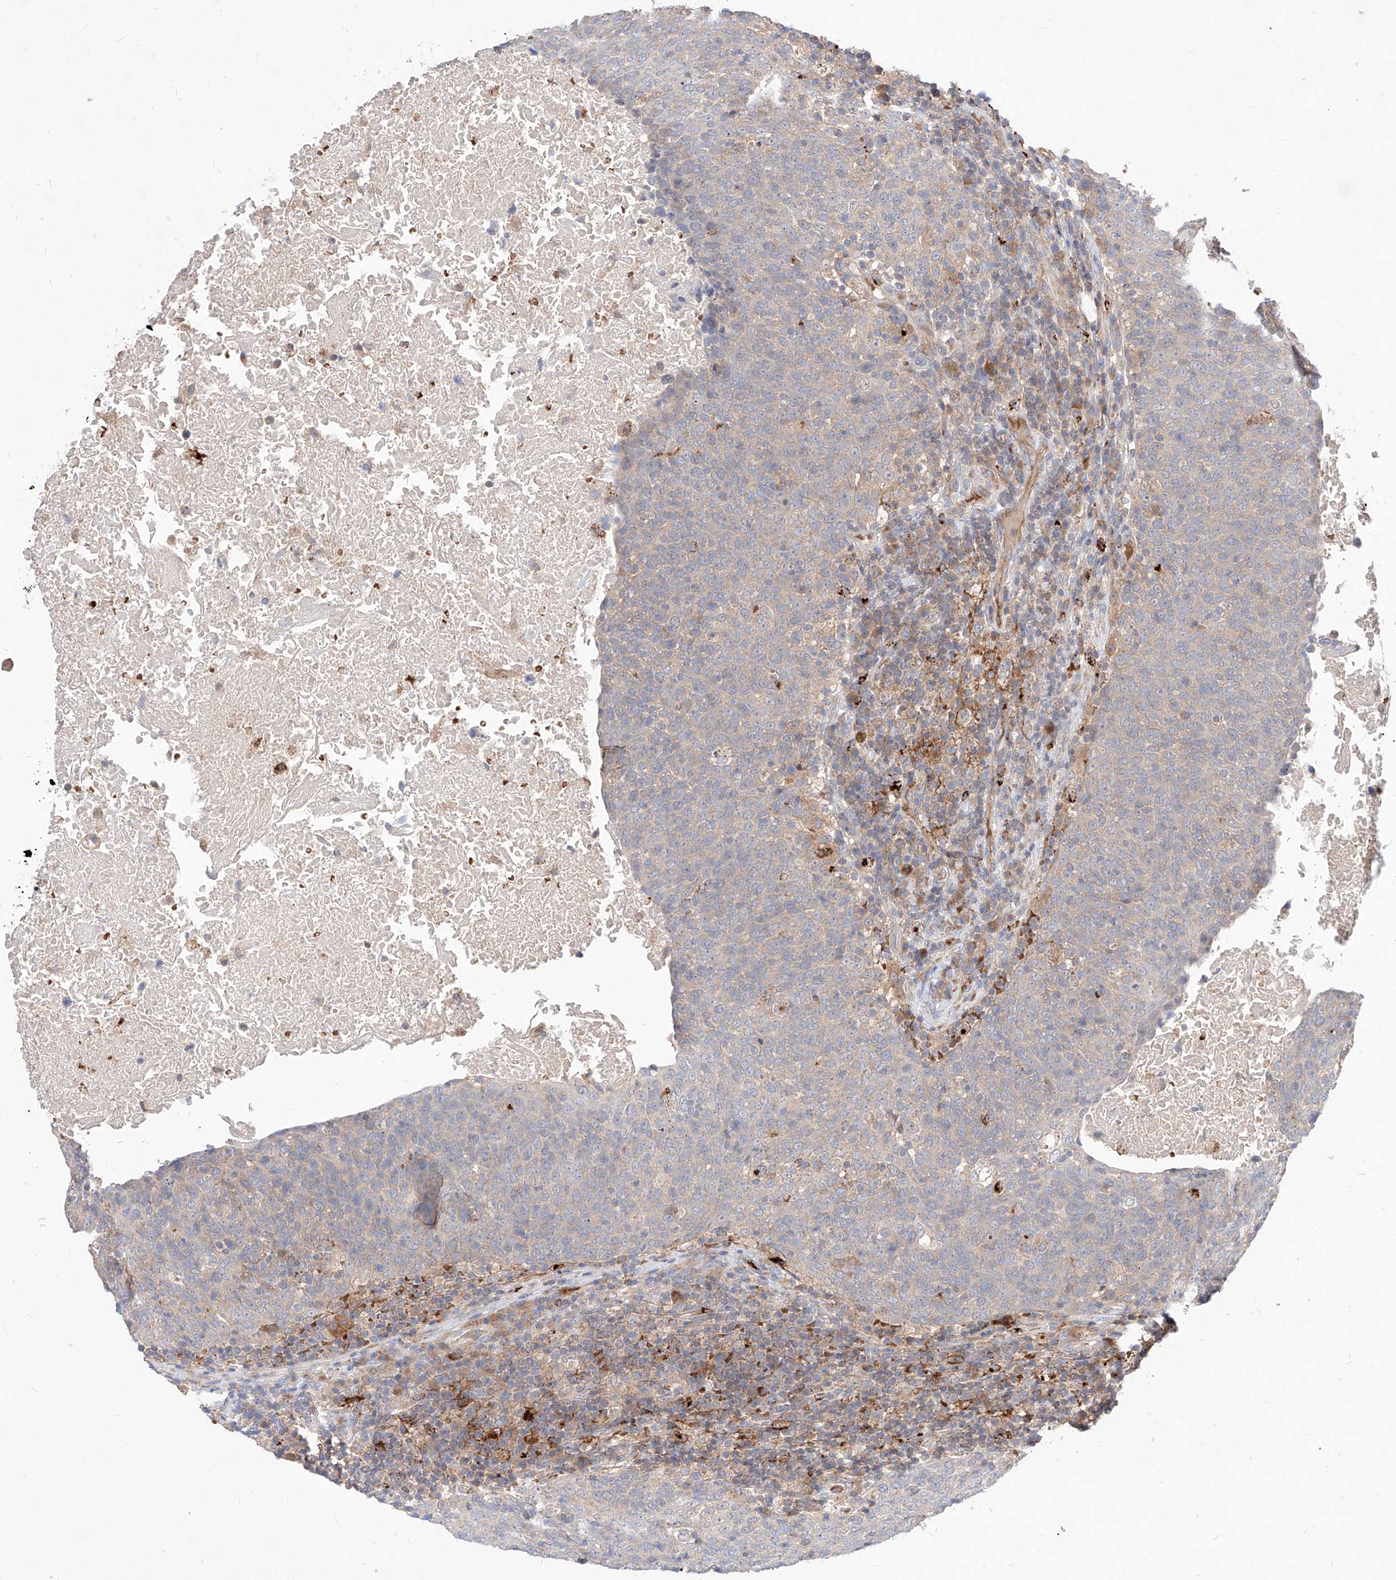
{"staining": {"intensity": "negative", "quantity": "none", "location": "none"}, "tissue": "head and neck cancer", "cell_type": "Tumor cells", "image_type": "cancer", "snomed": [{"axis": "morphology", "description": "Squamous cell carcinoma, NOS"}, {"axis": "morphology", "description": "Squamous cell carcinoma, metastatic, NOS"}, {"axis": "topography", "description": "Lymph node"}, {"axis": "topography", "description": "Head-Neck"}], "caption": "Immunohistochemistry image of neoplastic tissue: head and neck cancer stained with DAB (3,3'-diaminobenzidine) reveals no significant protein expression in tumor cells.", "gene": "TSNAX", "patient": {"sex": "male", "age": 62}}